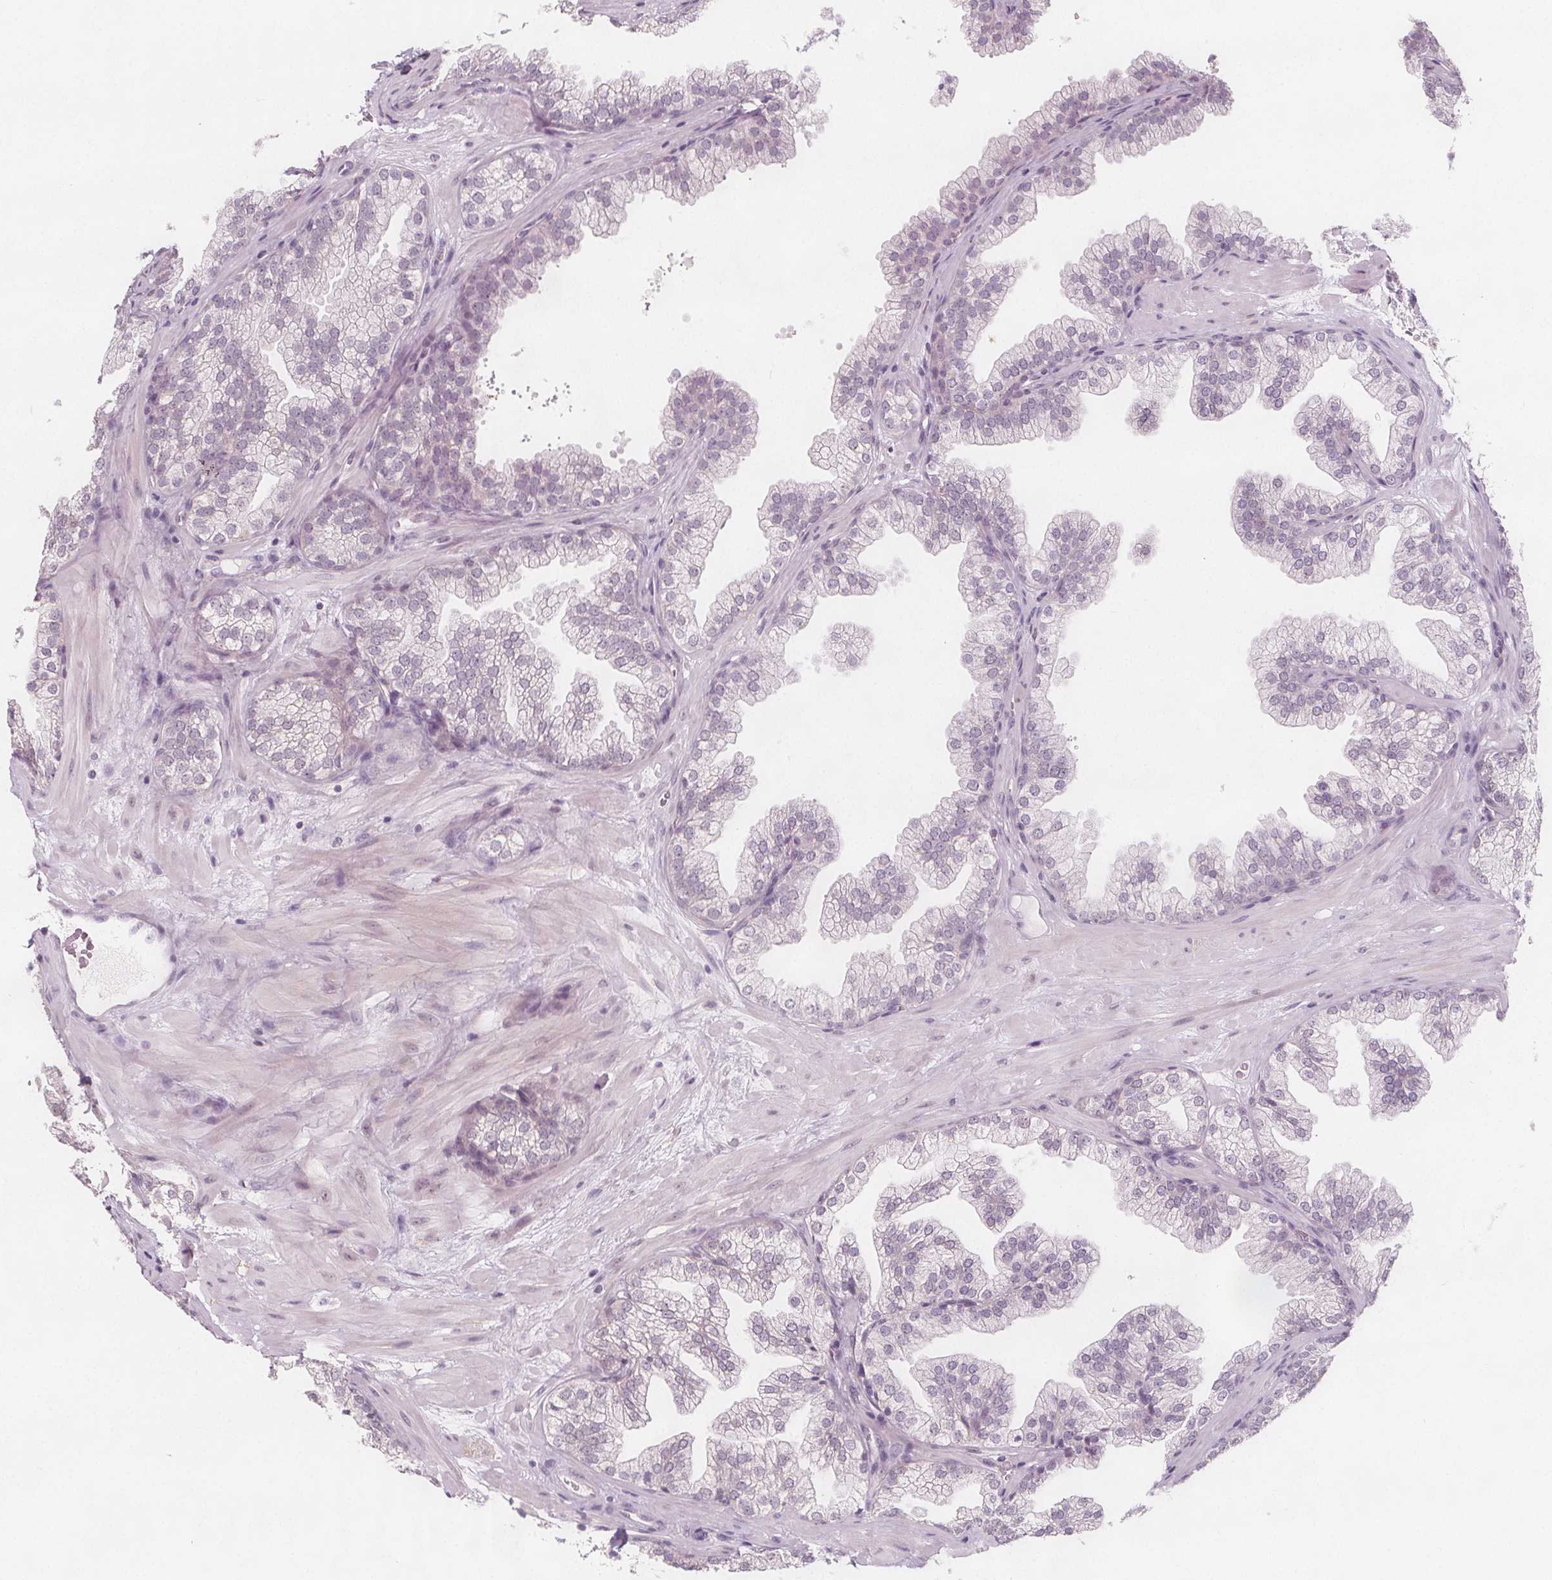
{"staining": {"intensity": "negative", "quantity": "none", "location": "none"}, "tissue": "prostate", "cell_type": "Glandular cells", "image_type": "normal", "snomed": [{"axis": "morphology", "description": "Normal tissue, NOS"}, {"axis": "topography", "description": "Prostate"}], "caption": "Immunohistochemical staining of normal human prostate exhibits no significant positivity in glandular cells.", "gene": "C1orf167", "patient": {"sex": "male", "age": 37}}